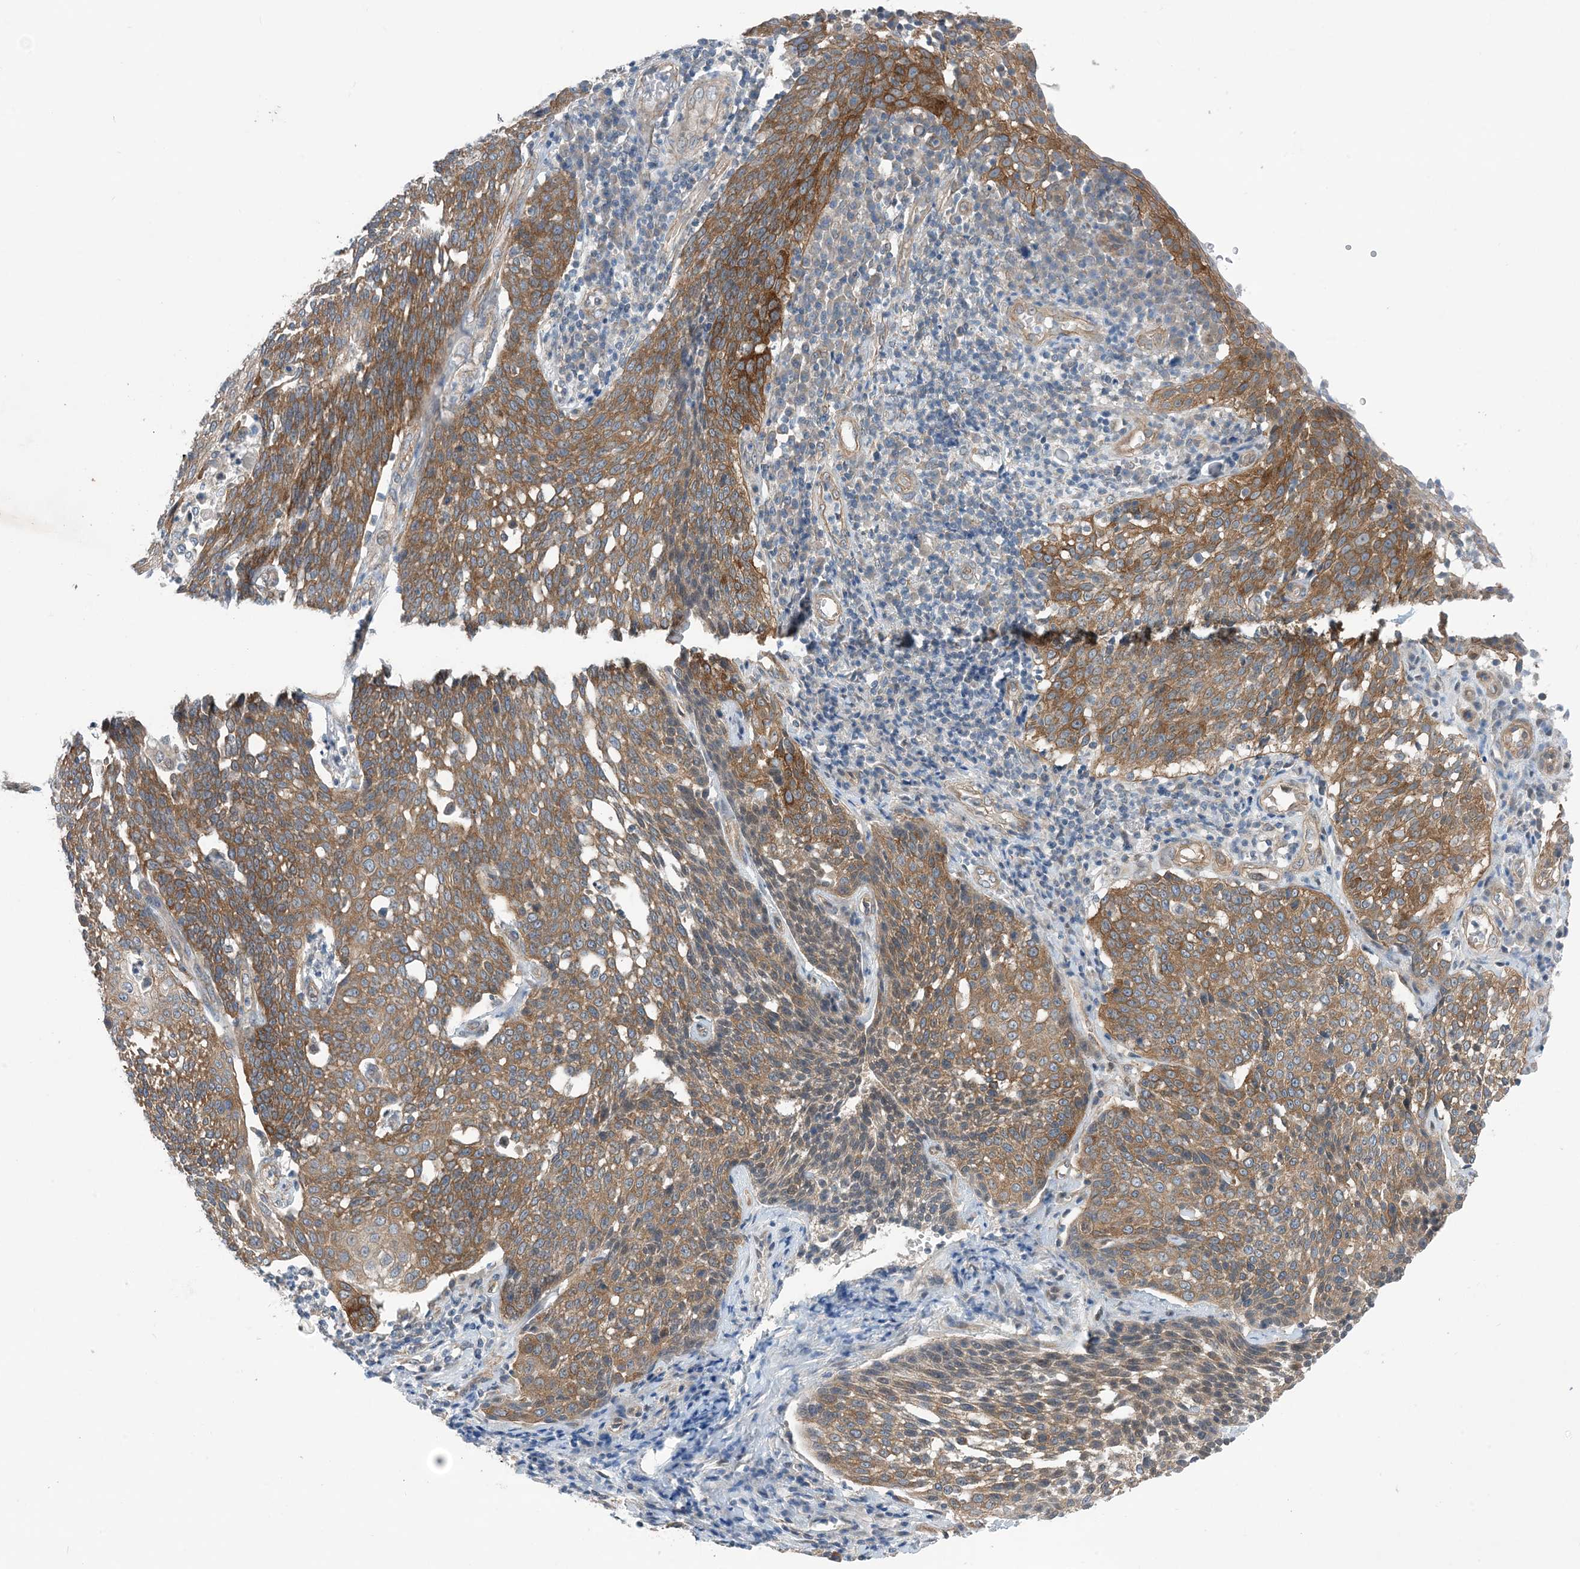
{"staining": {"intensity": "moderate", "quantity": ">75%", "location": "cytoplasmic/membranous"}, "tissue": "cervical cancer", "cell_type": "Tumor cells", "image_type": "cancer", "snomed": [{"axis": "morphology", "description": "Squamous cell carcinoma, NOS"}, {"axis": "topography", "description": "Cervix"}], "caption": "Approximately >75% of tumor cells in human cervical squamous cell carcinoma display moderate cytoplasmic/membranous protein staining as visualized by brown immunohistochemical staining.", "gene": "EHBP1", "patient": {"sex": "female", "age": 34}}